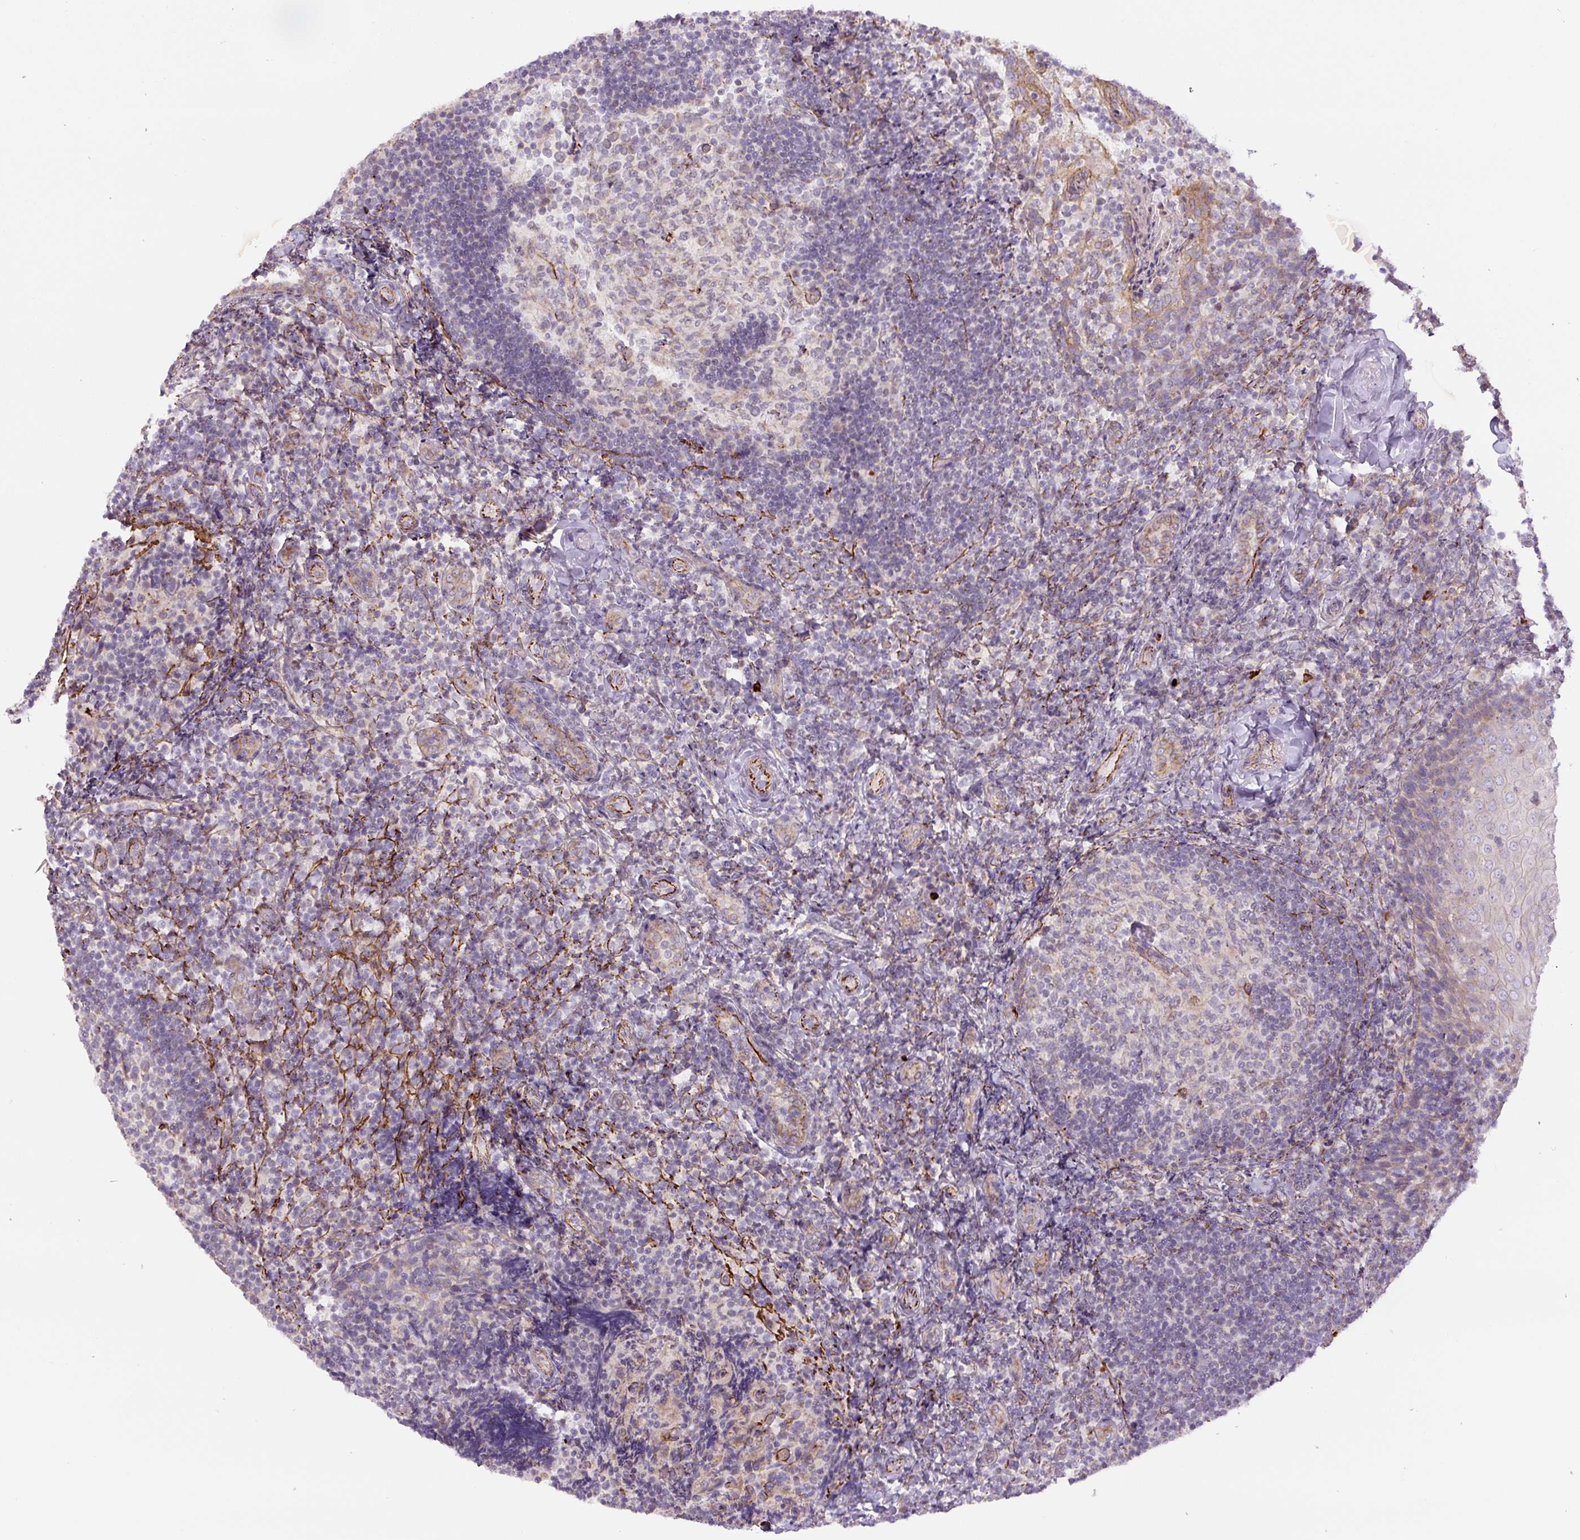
{"staining": {"intensity": "moderate", "quantity": "<25%", "location": "cytoplasmic/membranous"}, "tissue": "tonsil", "cell_type": "Germinal center cells", "image_type": "normal", "snomed": [{"axis": "morphology", "description": "Normal tissue, NOS"}, {"axis": "topography", "description": "Tonsil"}], "caption": "Moderate cytoplasmic/membranous expression is seen in about <25% of germinal center cells in normal tonsil.", "gene": "CCNI2", "patient": {"sex": "female", "age": 10}}